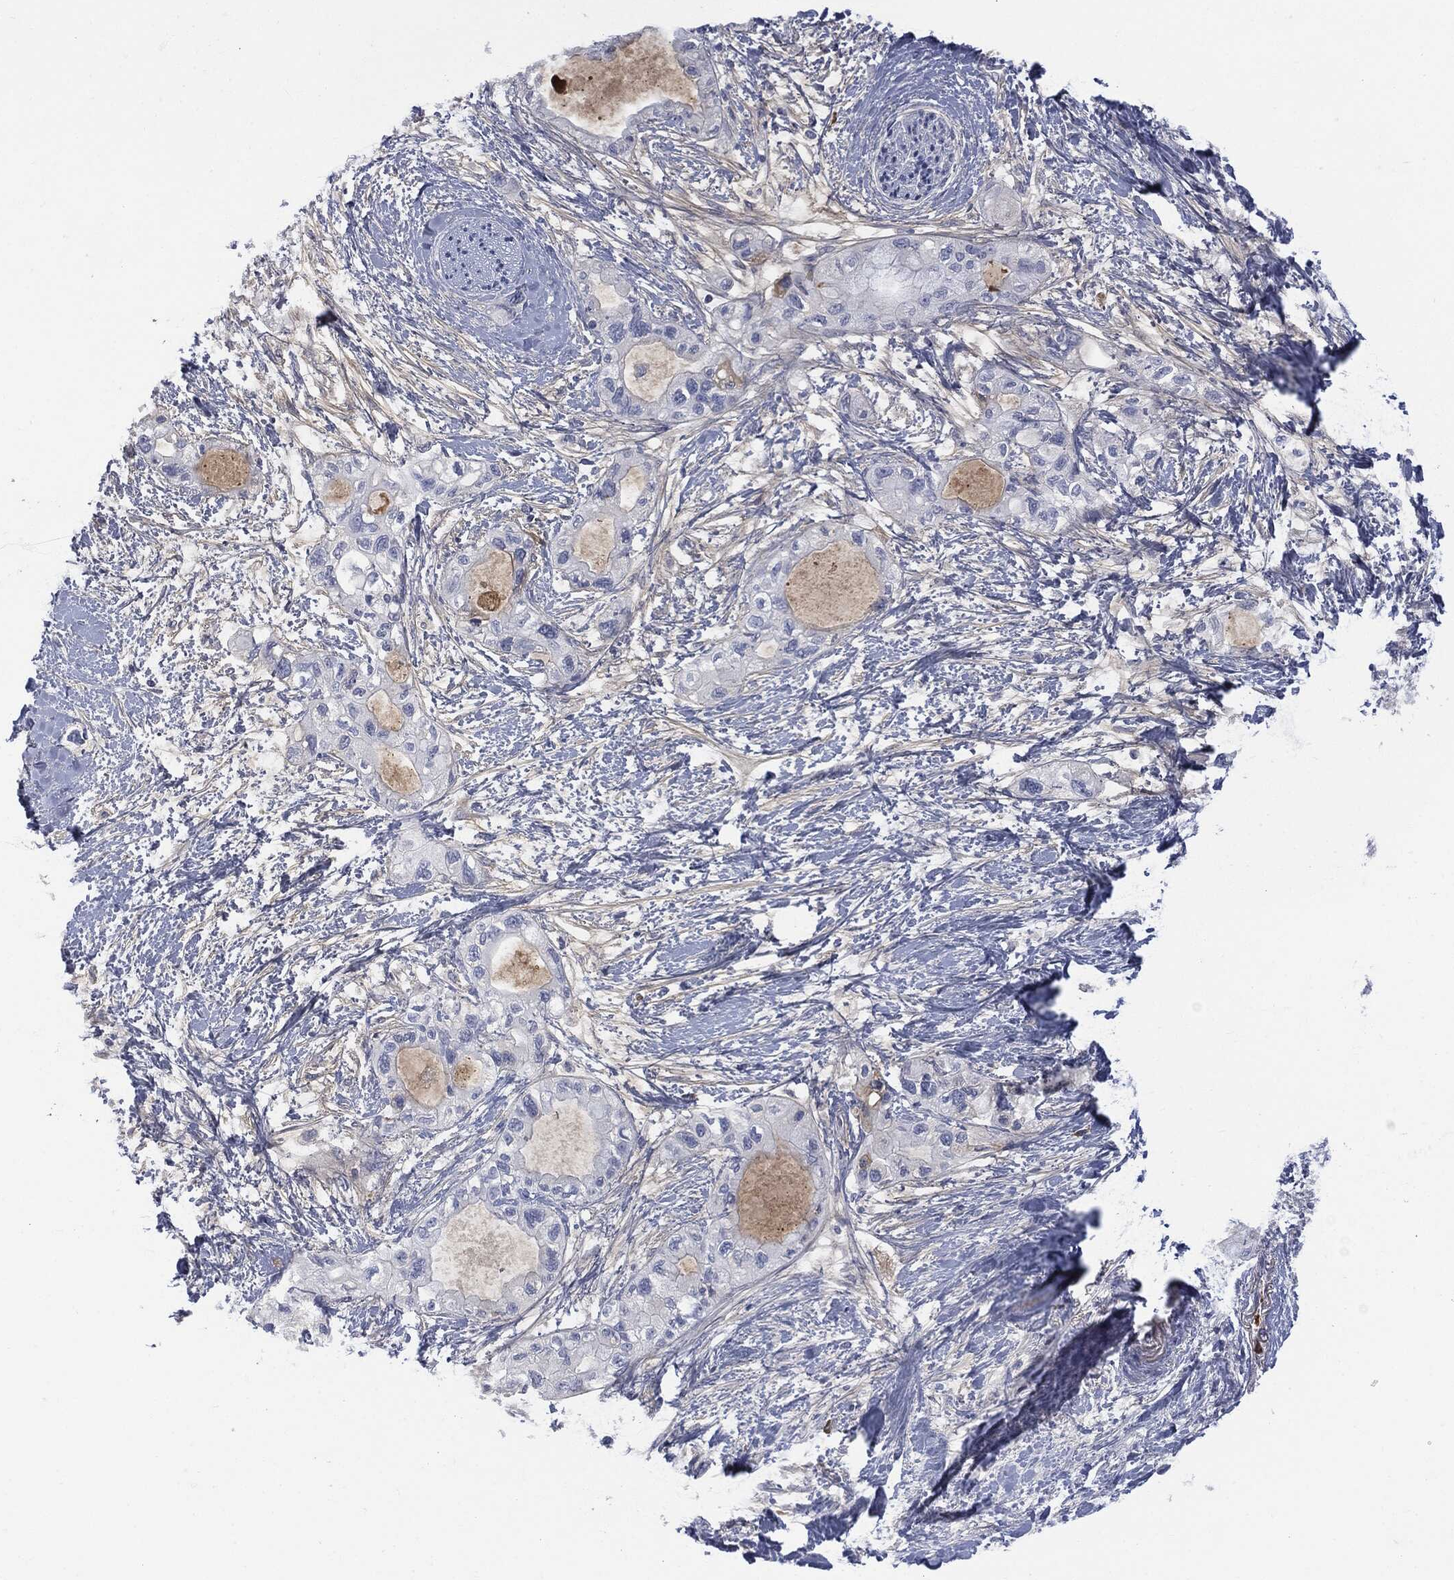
{"staining": {"intensity": "negative", "quantity": "none", "location": "none"}, "tissue": "pancreatic cancer", "cell_type": "Tumor cells", "image_type": "cancer", "snomed": [{"axis": "morphology", "description": "Adenocarcinoma, NOS"}, {"axis": "topography", "description": "Pancreas"}], "caption": "Immunohistochemistry (IHC) of human adenocarcinoma (pancreatic) displays no positivity in tumor cells. (Brightfield microscopy of DAB IHC at high magnification).", "gene": "BTK", "patient": {"sex": "female", "age": 56}}